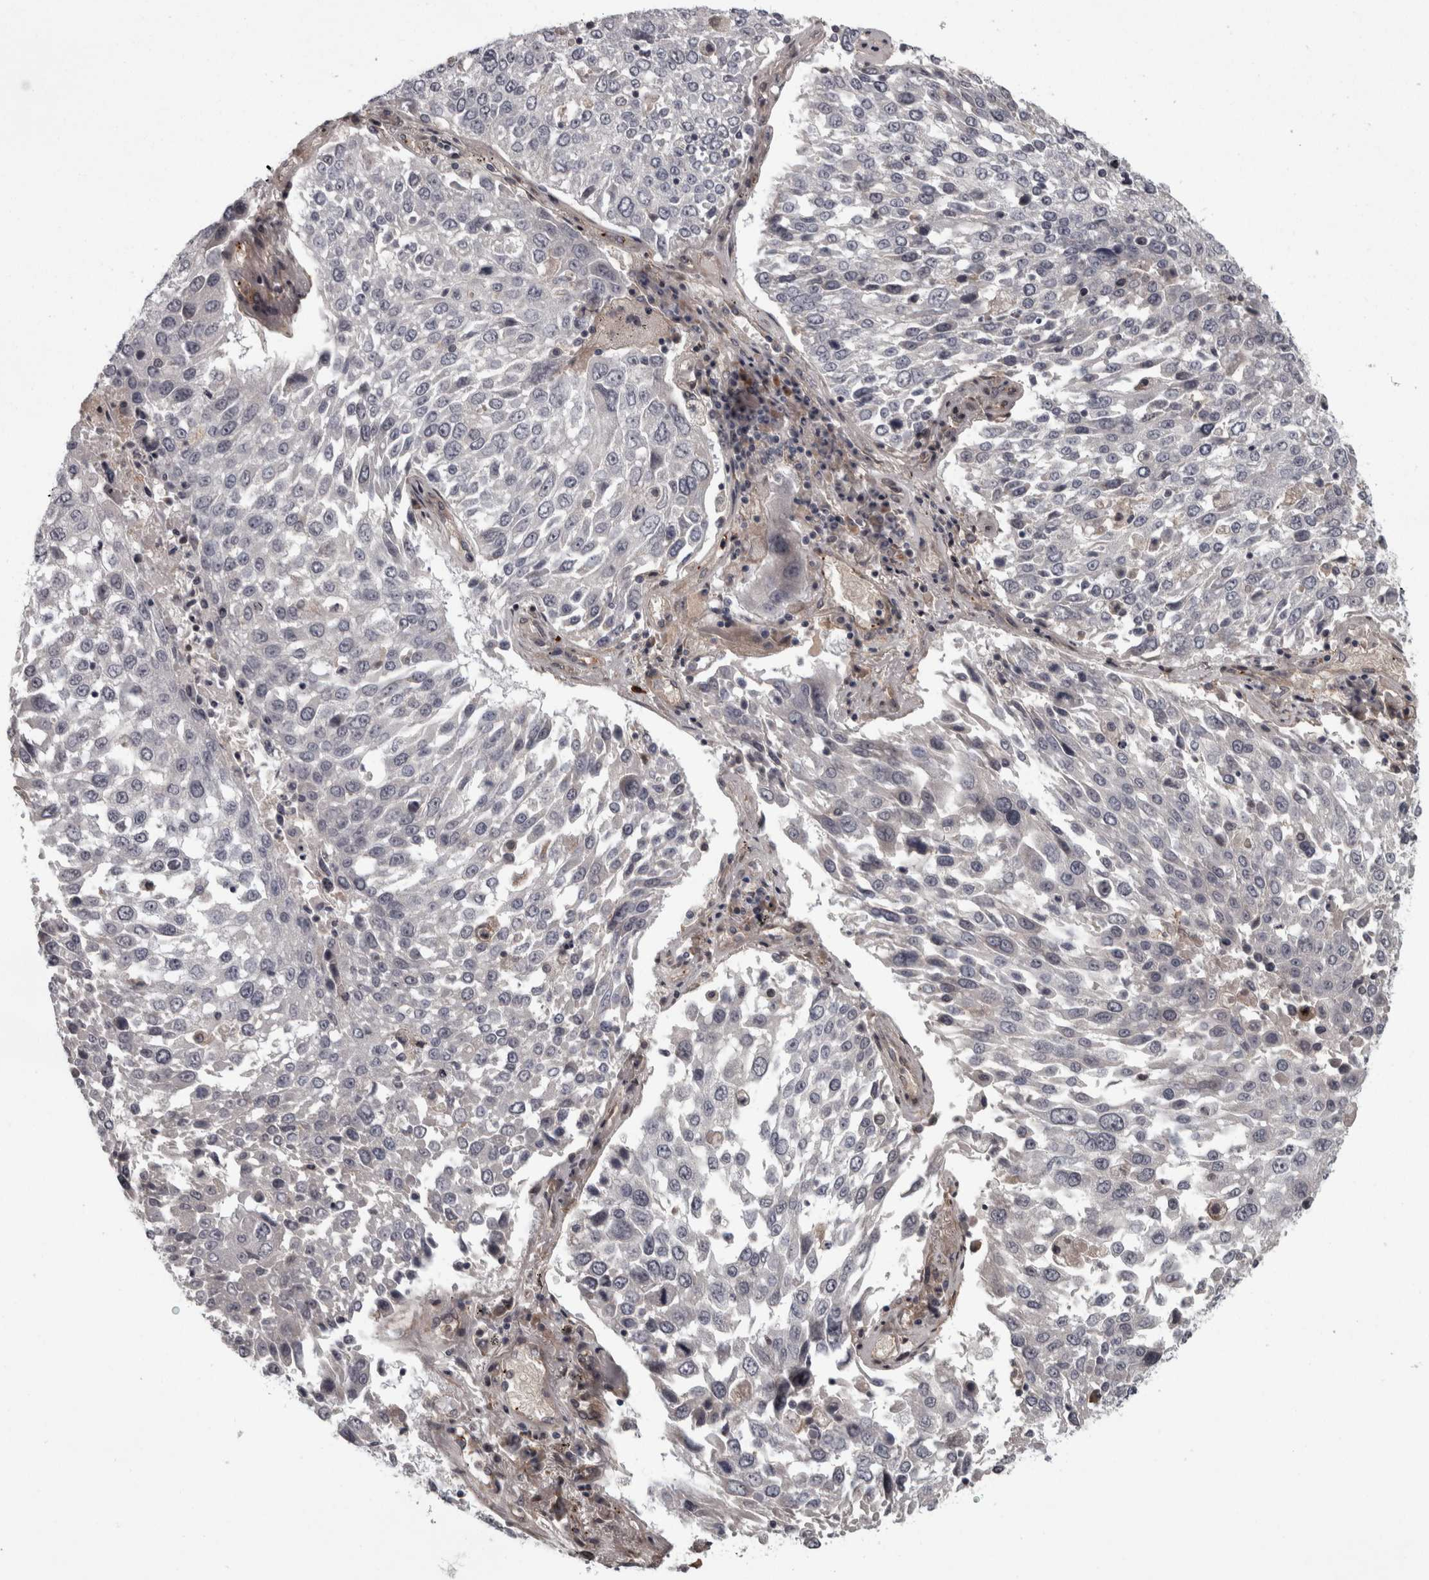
{"staining": {"intensity": "negative", "quantity": "none", "location": "none"}, "tissue": "lung cancer", "cell_type": "Tumor cells", "image_type": "cancer", "snomed": [{"axis": "morphology", "description": "Squamous cell carcinoma, NOS"}, {"axis": "topography", "description": "Lung"}], "caption": "The image demonstrates no significant positivity in tumor cells of lung cancer (squamous cell carcinoma). (DAB immunohistochemistry visualized using brightfield microscopy, high magnification).", "gene": "RSU1", "patient": {"sex": "male", "age": 65}}